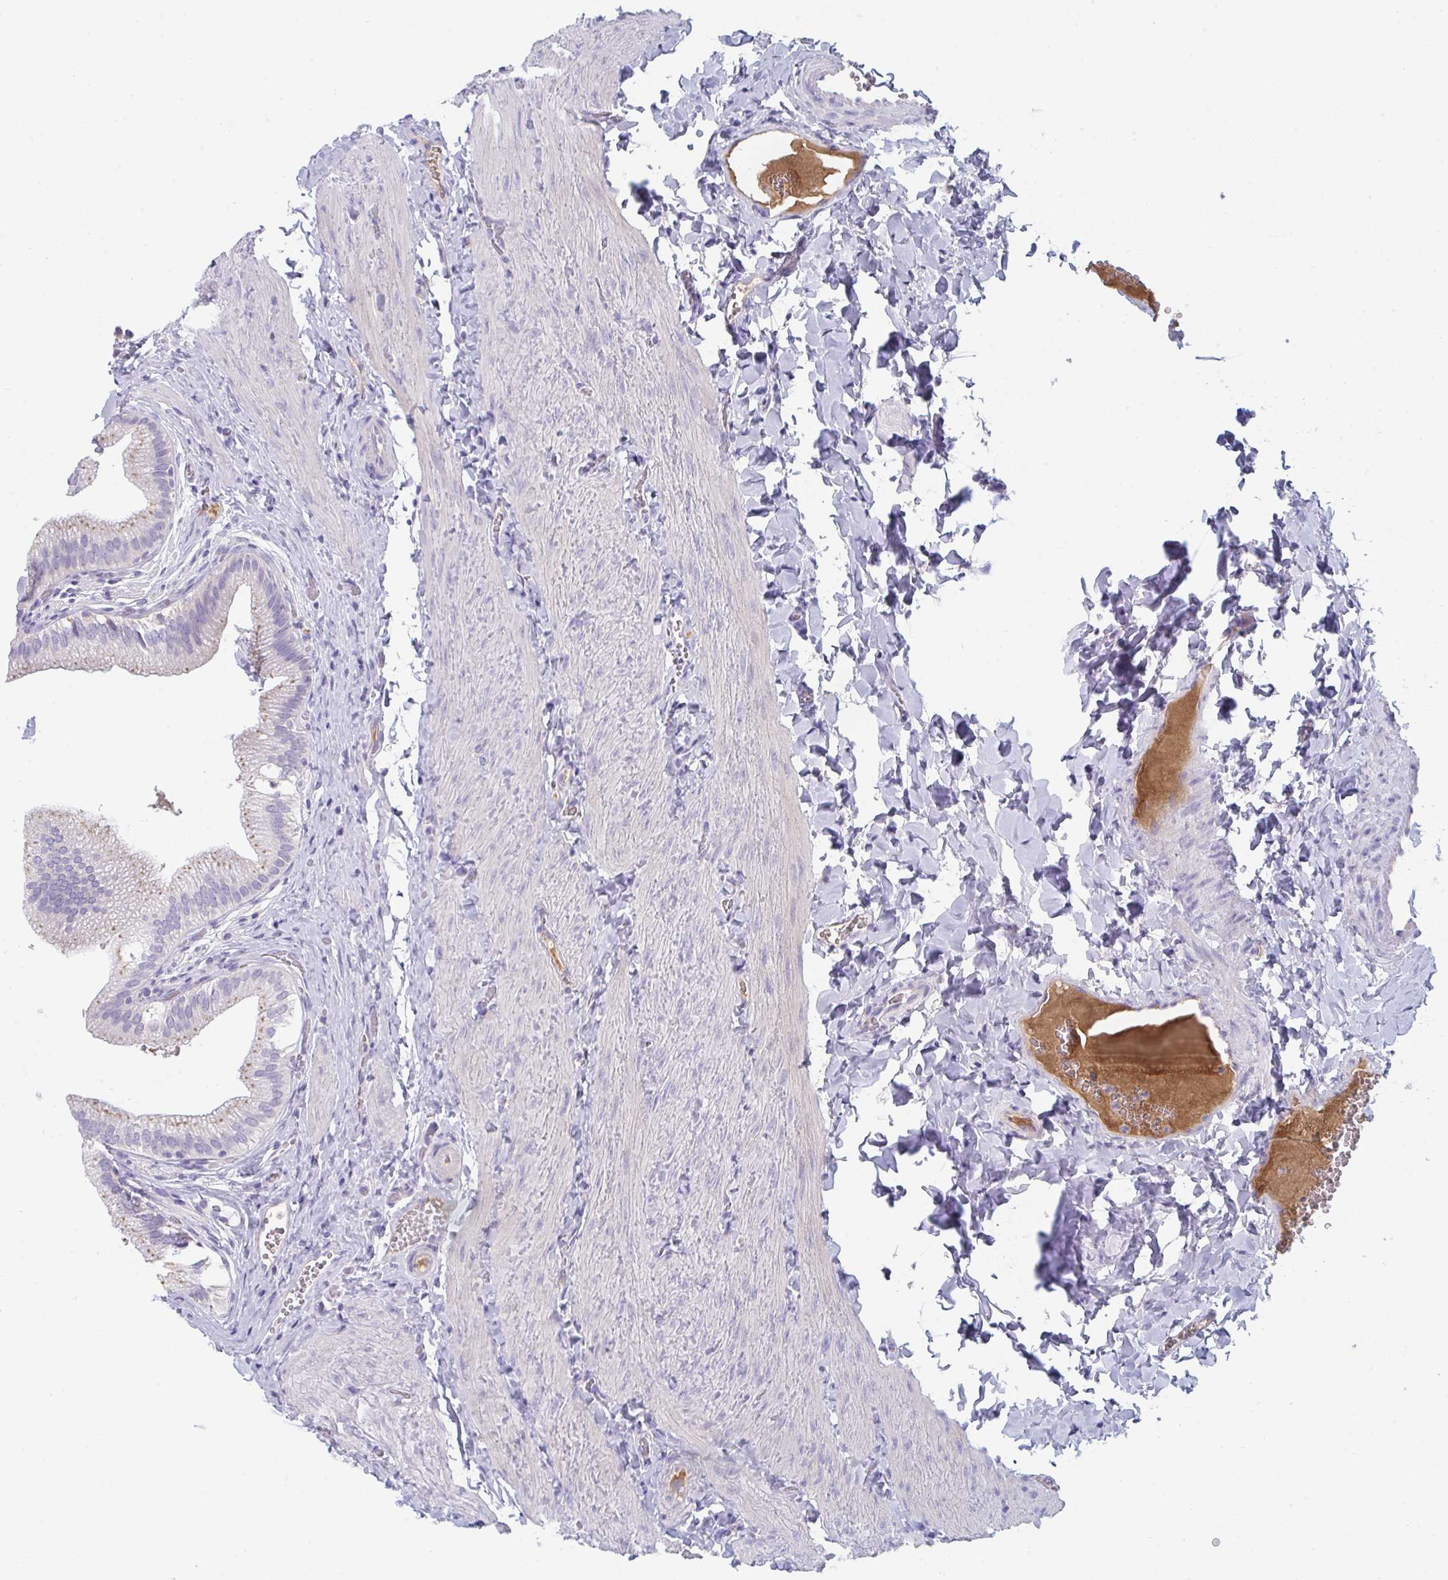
{"staining": {"intensity": "negative", "quantity": "none", "location": "none"}, "tissue": "gallbladder", "cell_type": "Glandular cells", "image_type": "normal", "snomed": [{"axis": "morphology", "description": "Normal tissue, NOS"}, {"axis": "topography", "description": "Gallbladder"}, {"axis": "topography", "description": "Peripheral nerve tissue"}], "caption": "Immunohistochemistry photomicrograph of benign gallbladder: human gallbladder stained with DAB (3,3'-diaminobenzidine) exhibits no significant protein positivity in glandular cells.", "gene": "HGFAC", "patient": {"sex": "male", "age": 17}}